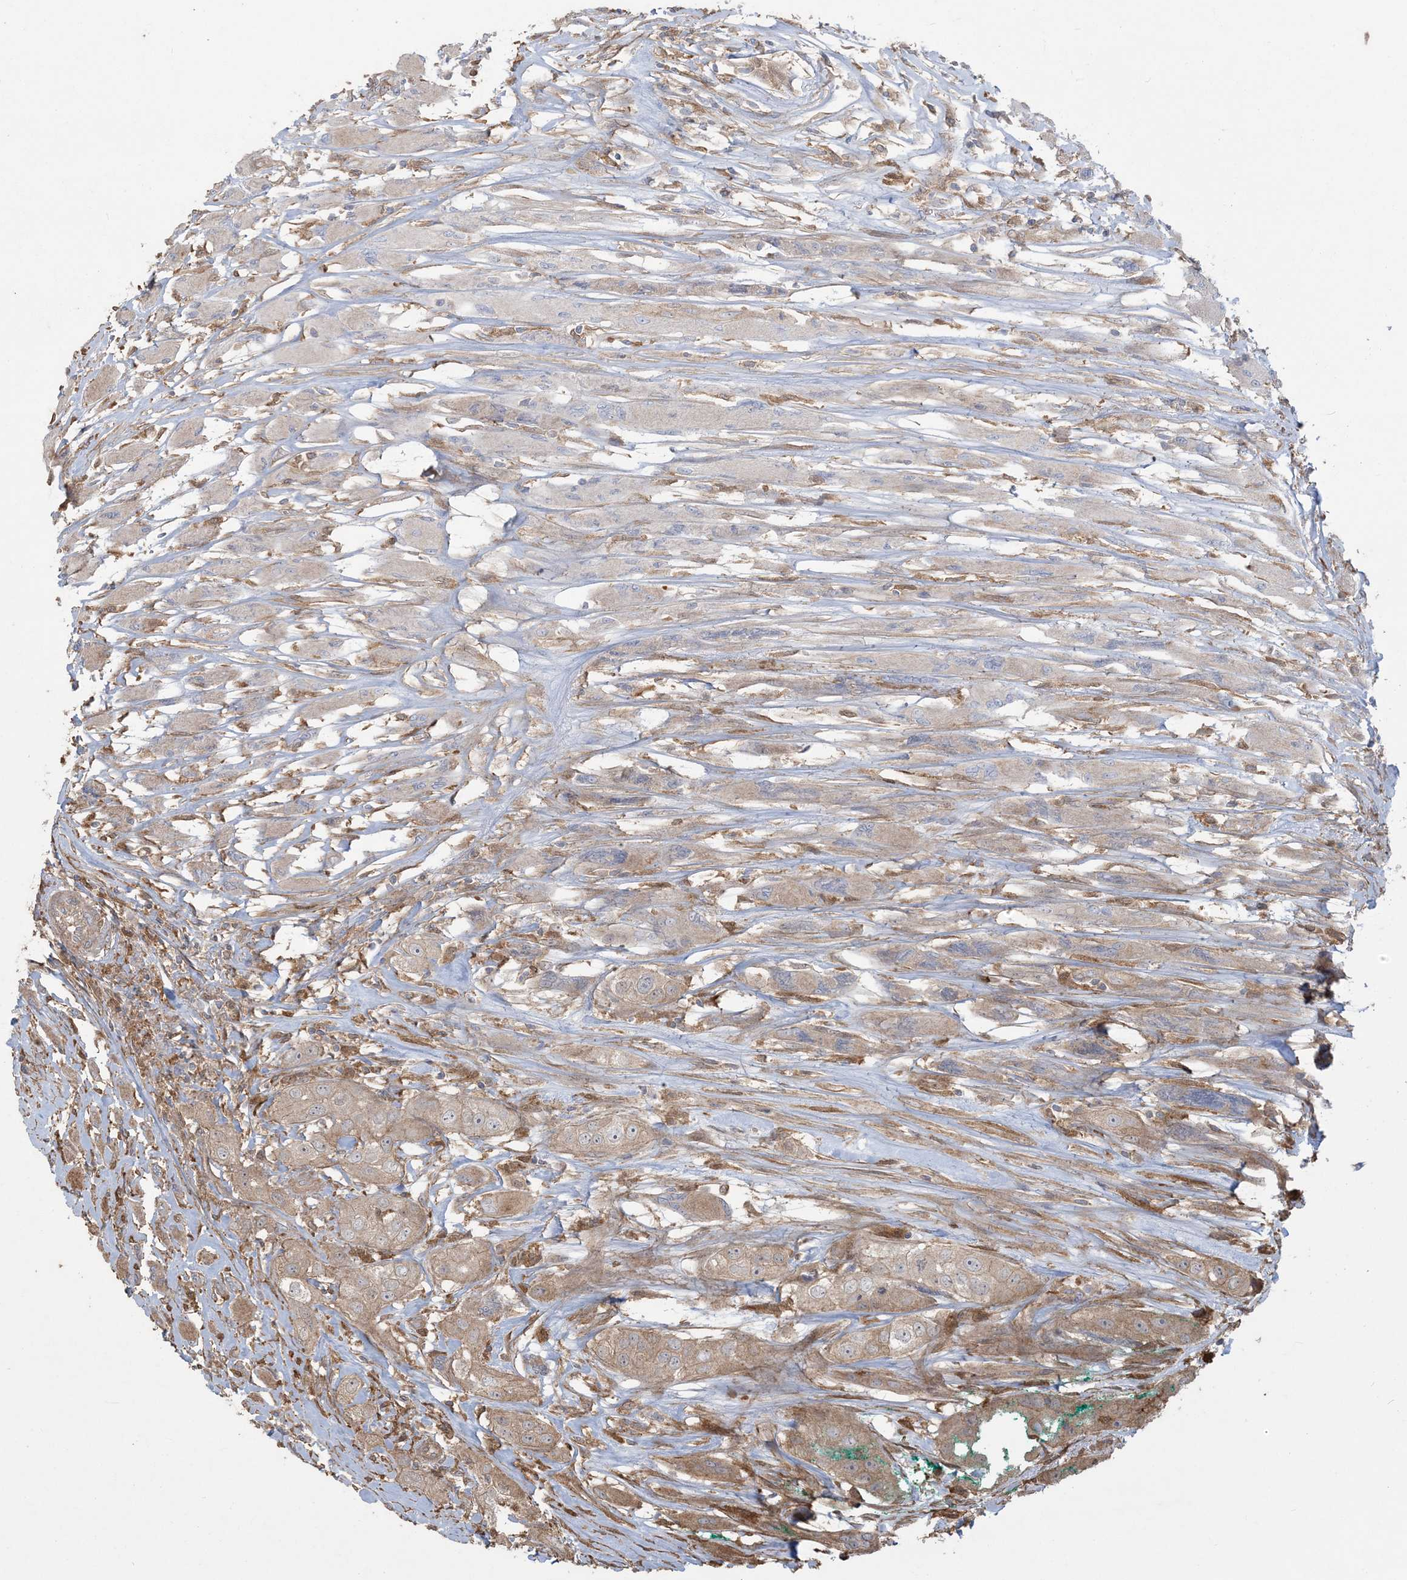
{"staining": {"intensity": "moderate", "quantity": ">75%", "location": "cytoplasmic/membranous"}, "tissue": "head and neck cancer", "cell_type": "Tumor cells", "image_type": "cancer", "snomed": [{"axis": "morphology", "description": "Normal tissue, NOS"}, {"axis": "morphology", "description": "Squamous cell carcinoma, NOS"}, {"axis": "topography", "description": "Skeletal muscle"}, {"axis": "topography", "description": "Head-Neck"}], "caption": "Immunohistochemistry (IHC) (DAB (3,3'-diaminobenzidine)) staining of human head and neck squamous cell carcinoma shows moderate cytoplasmic/membranous protein positivity in approximately >75% of tumor cells.", "gene": "HNMT", "patient": {"sex": "male", "age": 51}}